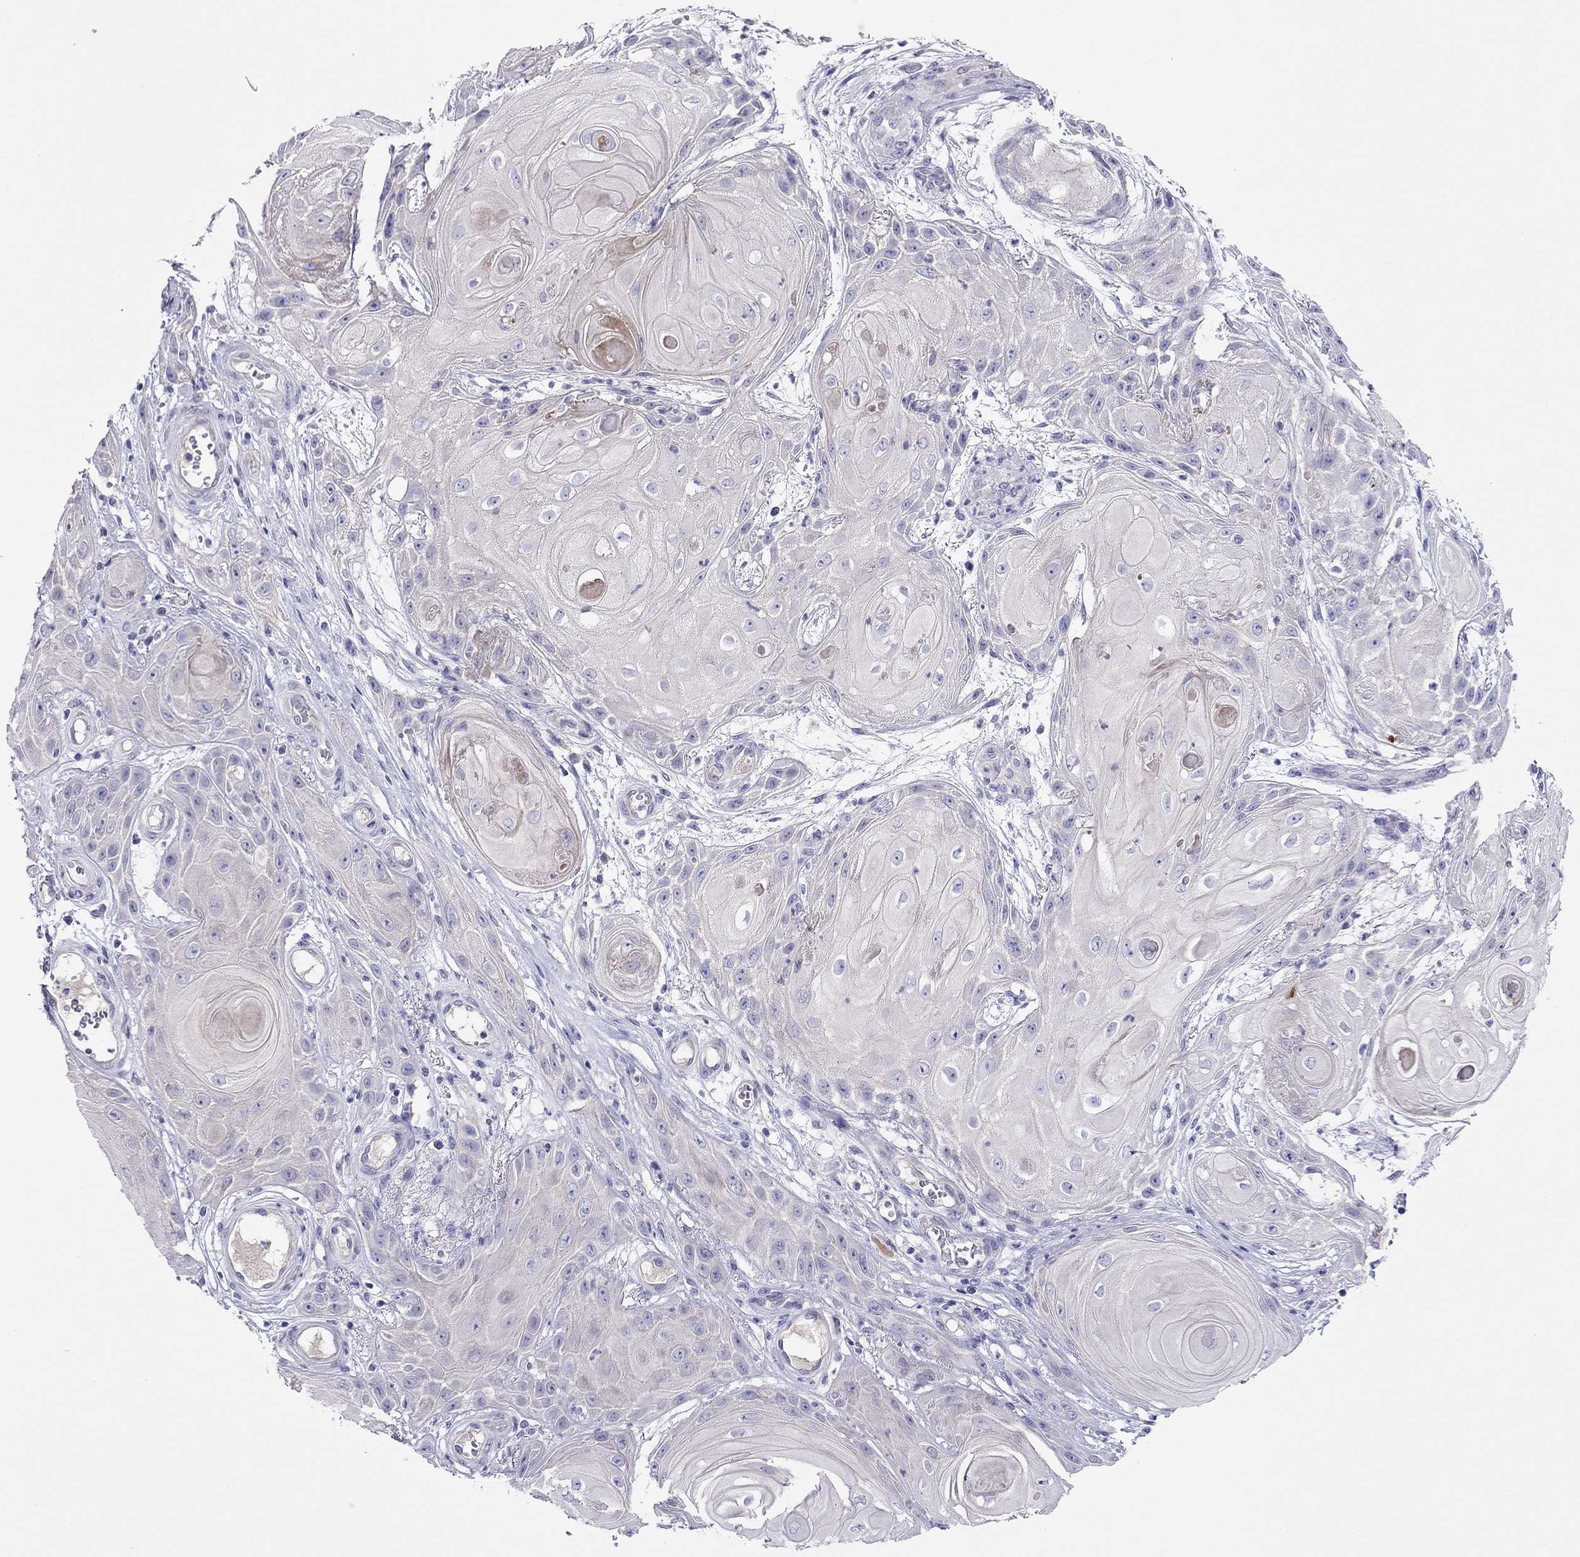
{"staining": {"intensity": "strong", "quantity": "<25%", "location": "cytoplasmic/membranous"}, "tissue": "skin cancer", "cell_type": "Tumor cells", "image_type": "cancer", "snomed": [{"axis": "morphology", "description": "Squamous cell carcinoma, NOS"}, {"axis": "topography", "description": "Skin"}], "caption": "The photomicrograph displays immunohistochemical staining of skin squamous cell carcinoma. There is strong cytoplasmic/membranous positivity is identified in about <25% of tumor cells.", "gene": "CAPNS2", "patient": {"sex": "male", "age": 62}}